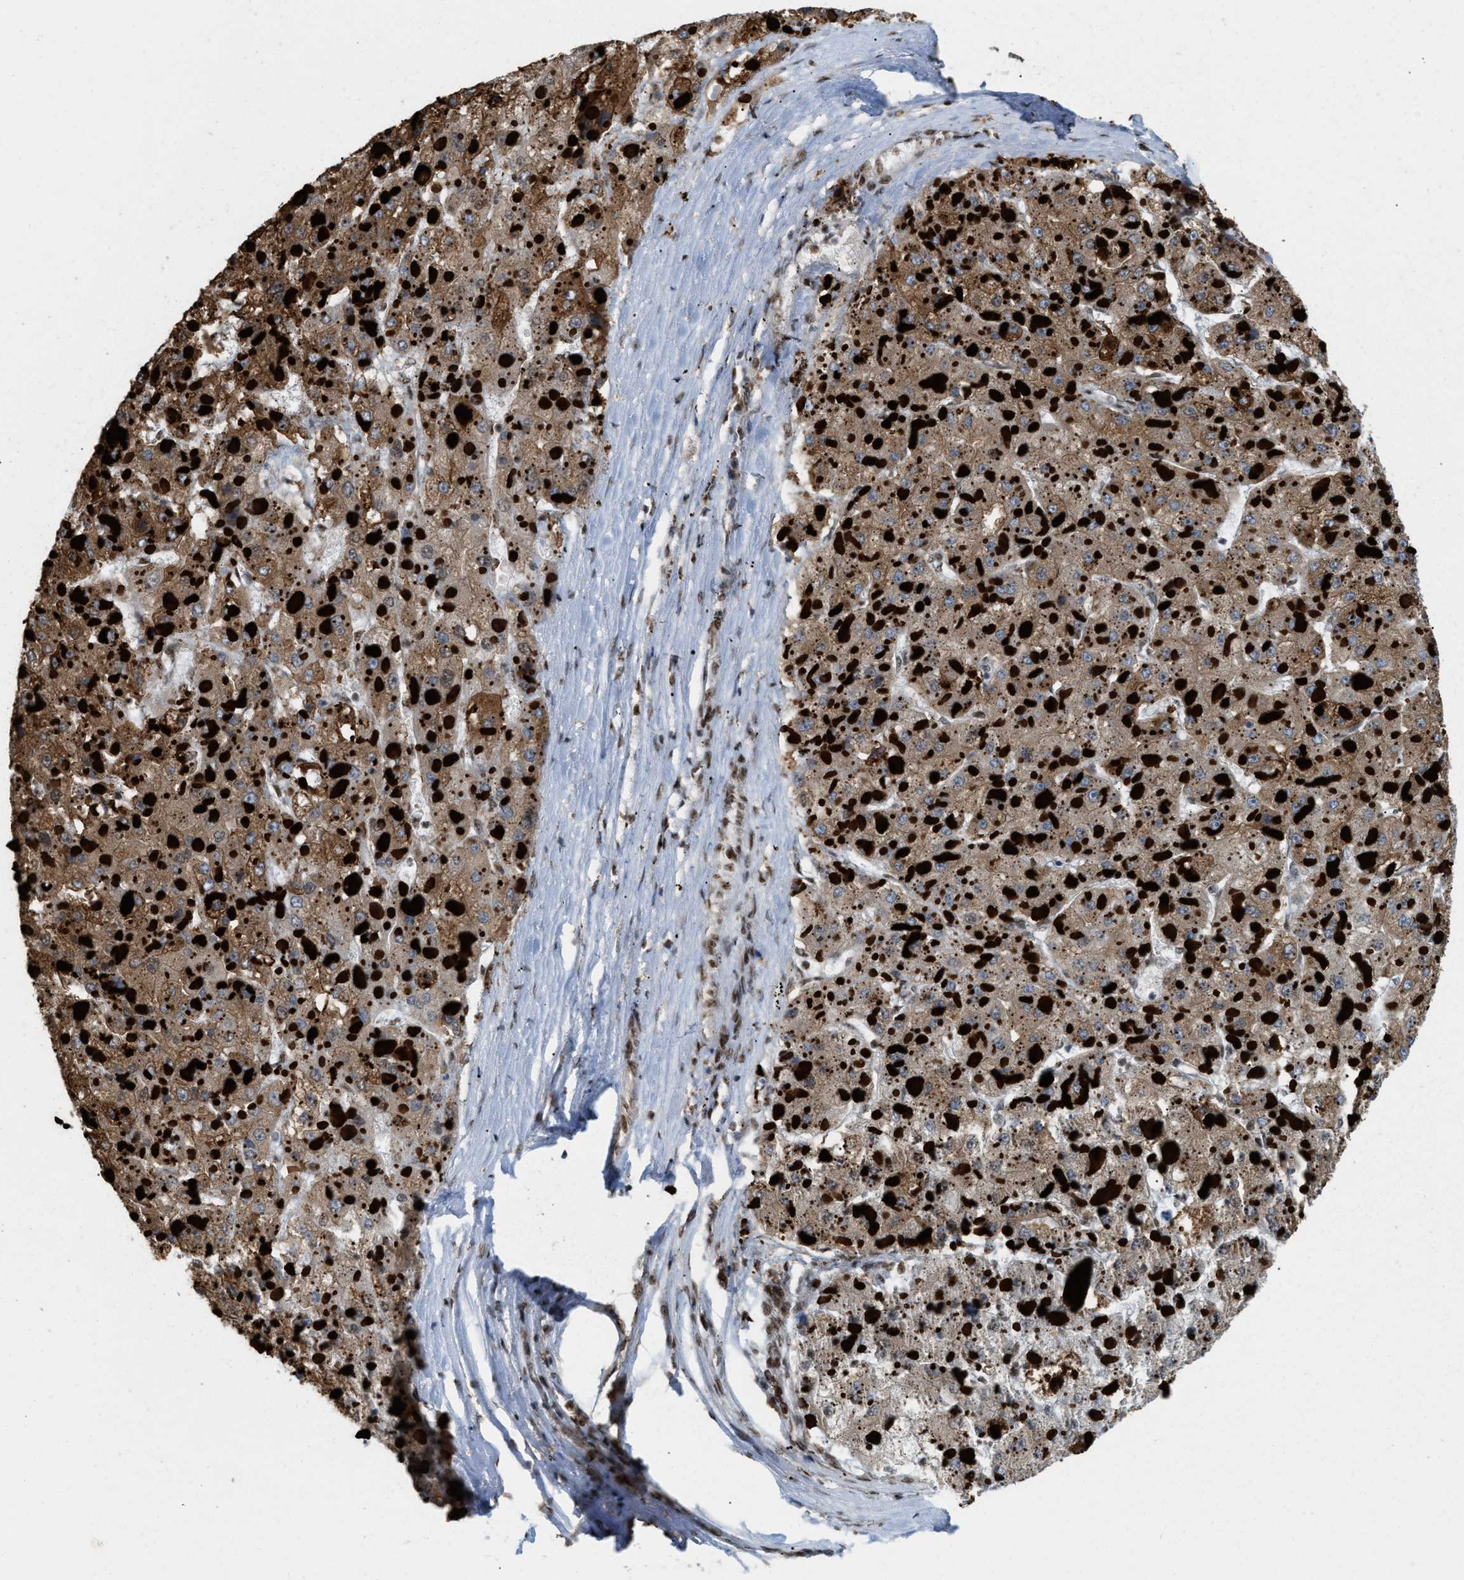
{"staining": {"intensity": "moderate", "quantity": ">75%", "location": "cytoplasmic/membranous"}, "tissue": "liver cancer", "cell_type": "Tumor cells", "image_type": "cancer", "snomed": [{"axis": "morphology", "description": "Carcinoma, Hepatocellular, NOS"}, {"axis": "topography", "description": "Liver"}], "caption": "Immunohistochemistry (IHC) (DAB (3,3'-diaminobenzidine)) staining of human liver cancer exhibits moderate cytoplasmic/membranous protein positivity in about >75% of tumor cells. The protein of interest is stained brown, and the nuclei are stained in blue (DAB (3,3'-diaminobenzidine) IHC with brightfield microscopy, high magnification).", "gene": "NUMA1", "patient": {"sex": "female", "age": 73}}